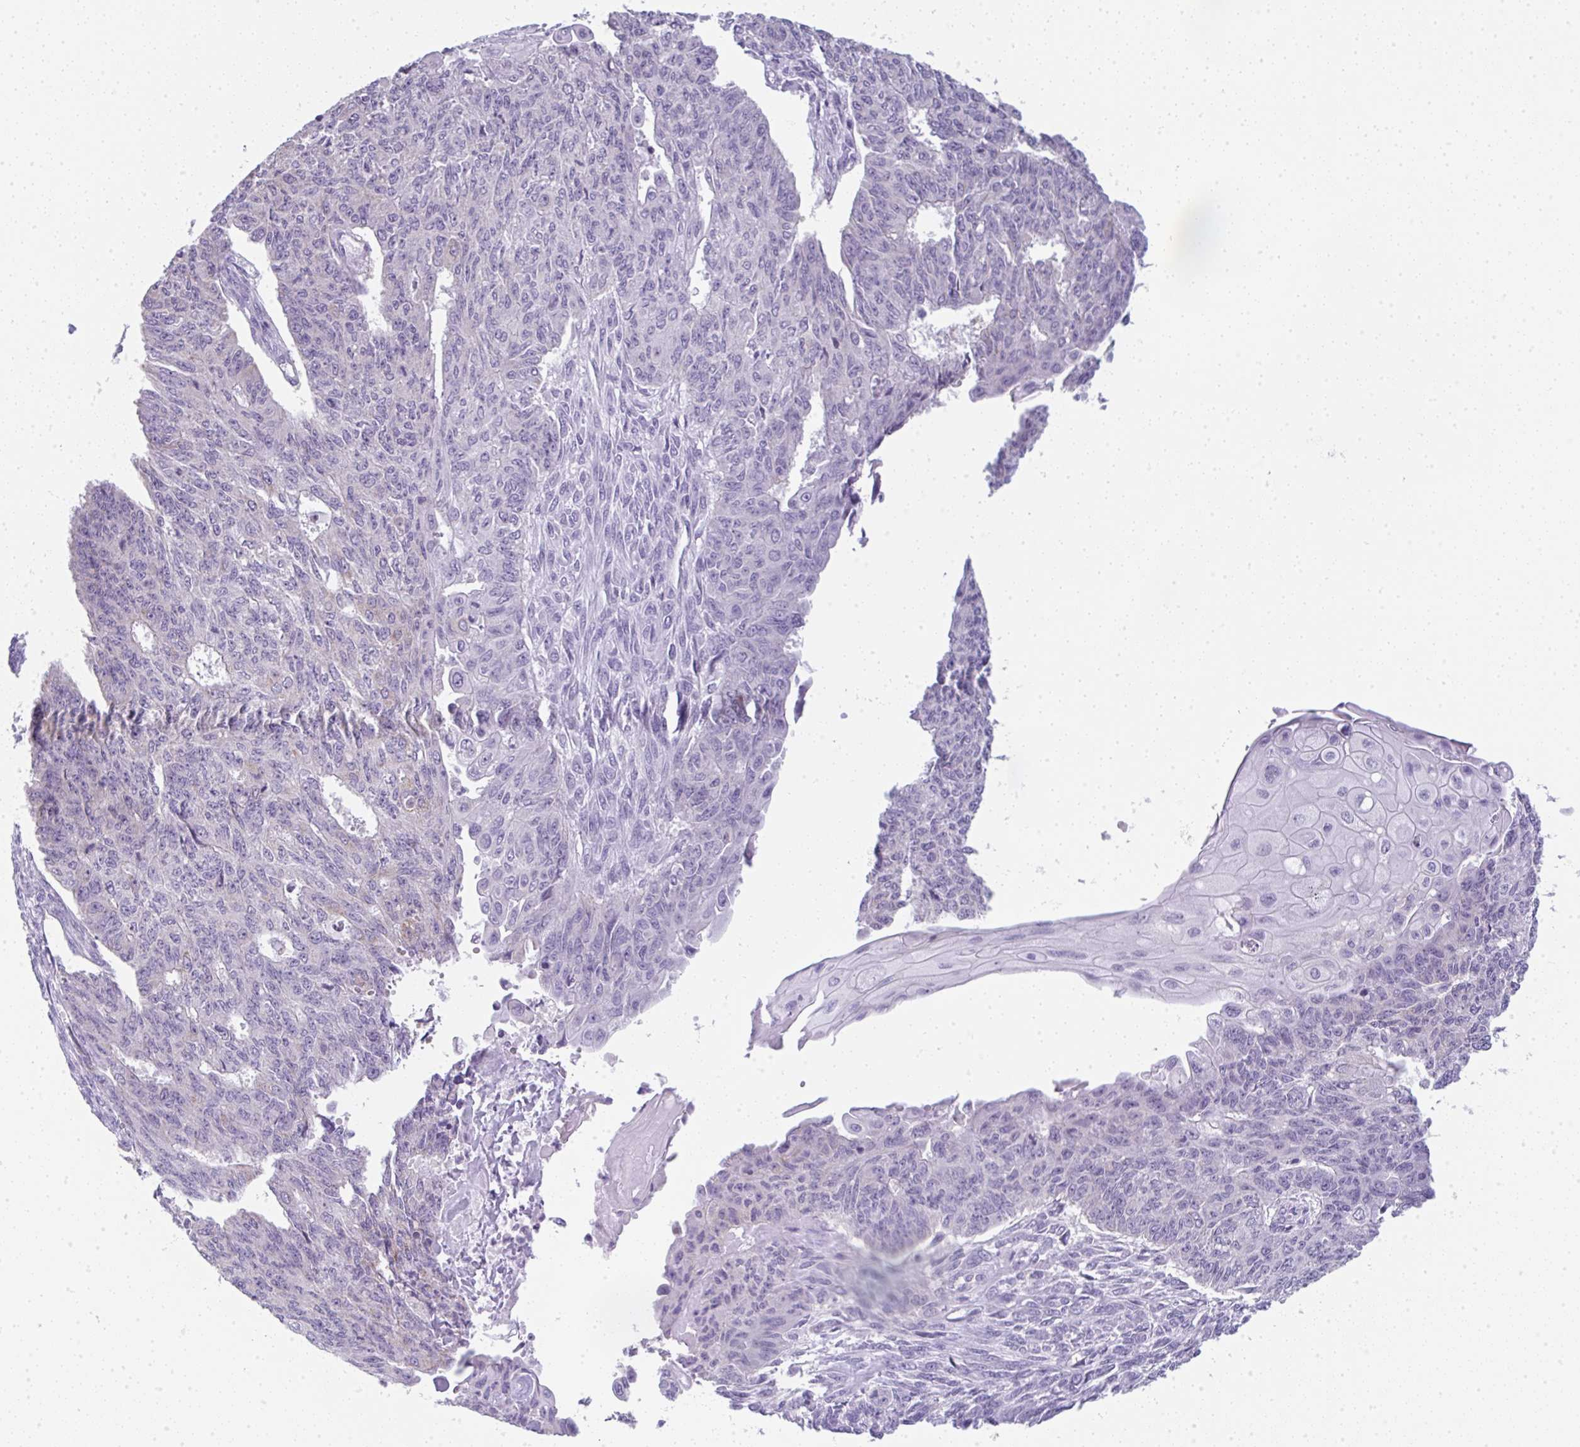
{"staining": {"intensity": "negative", "quantity": "none", "location": "none"}, "tissue": "endometrial cancer", "cell_type": "Tumor cells", "image_type": "cancer", "snomed": [{"axis": "morphology", "description": "Adenocarcinoma, NOS"}, {"axis": "topography", "description": "Endometrium"}], "caption": "Adenocarcinoma (endometrial) was stained to show a protein in brown. There is no significant expression in tumor cells. (DAB IHC with hematoxylin counter stain).", "gene": "LPAR4", "patient": {"sex": "female", "age": 32}}